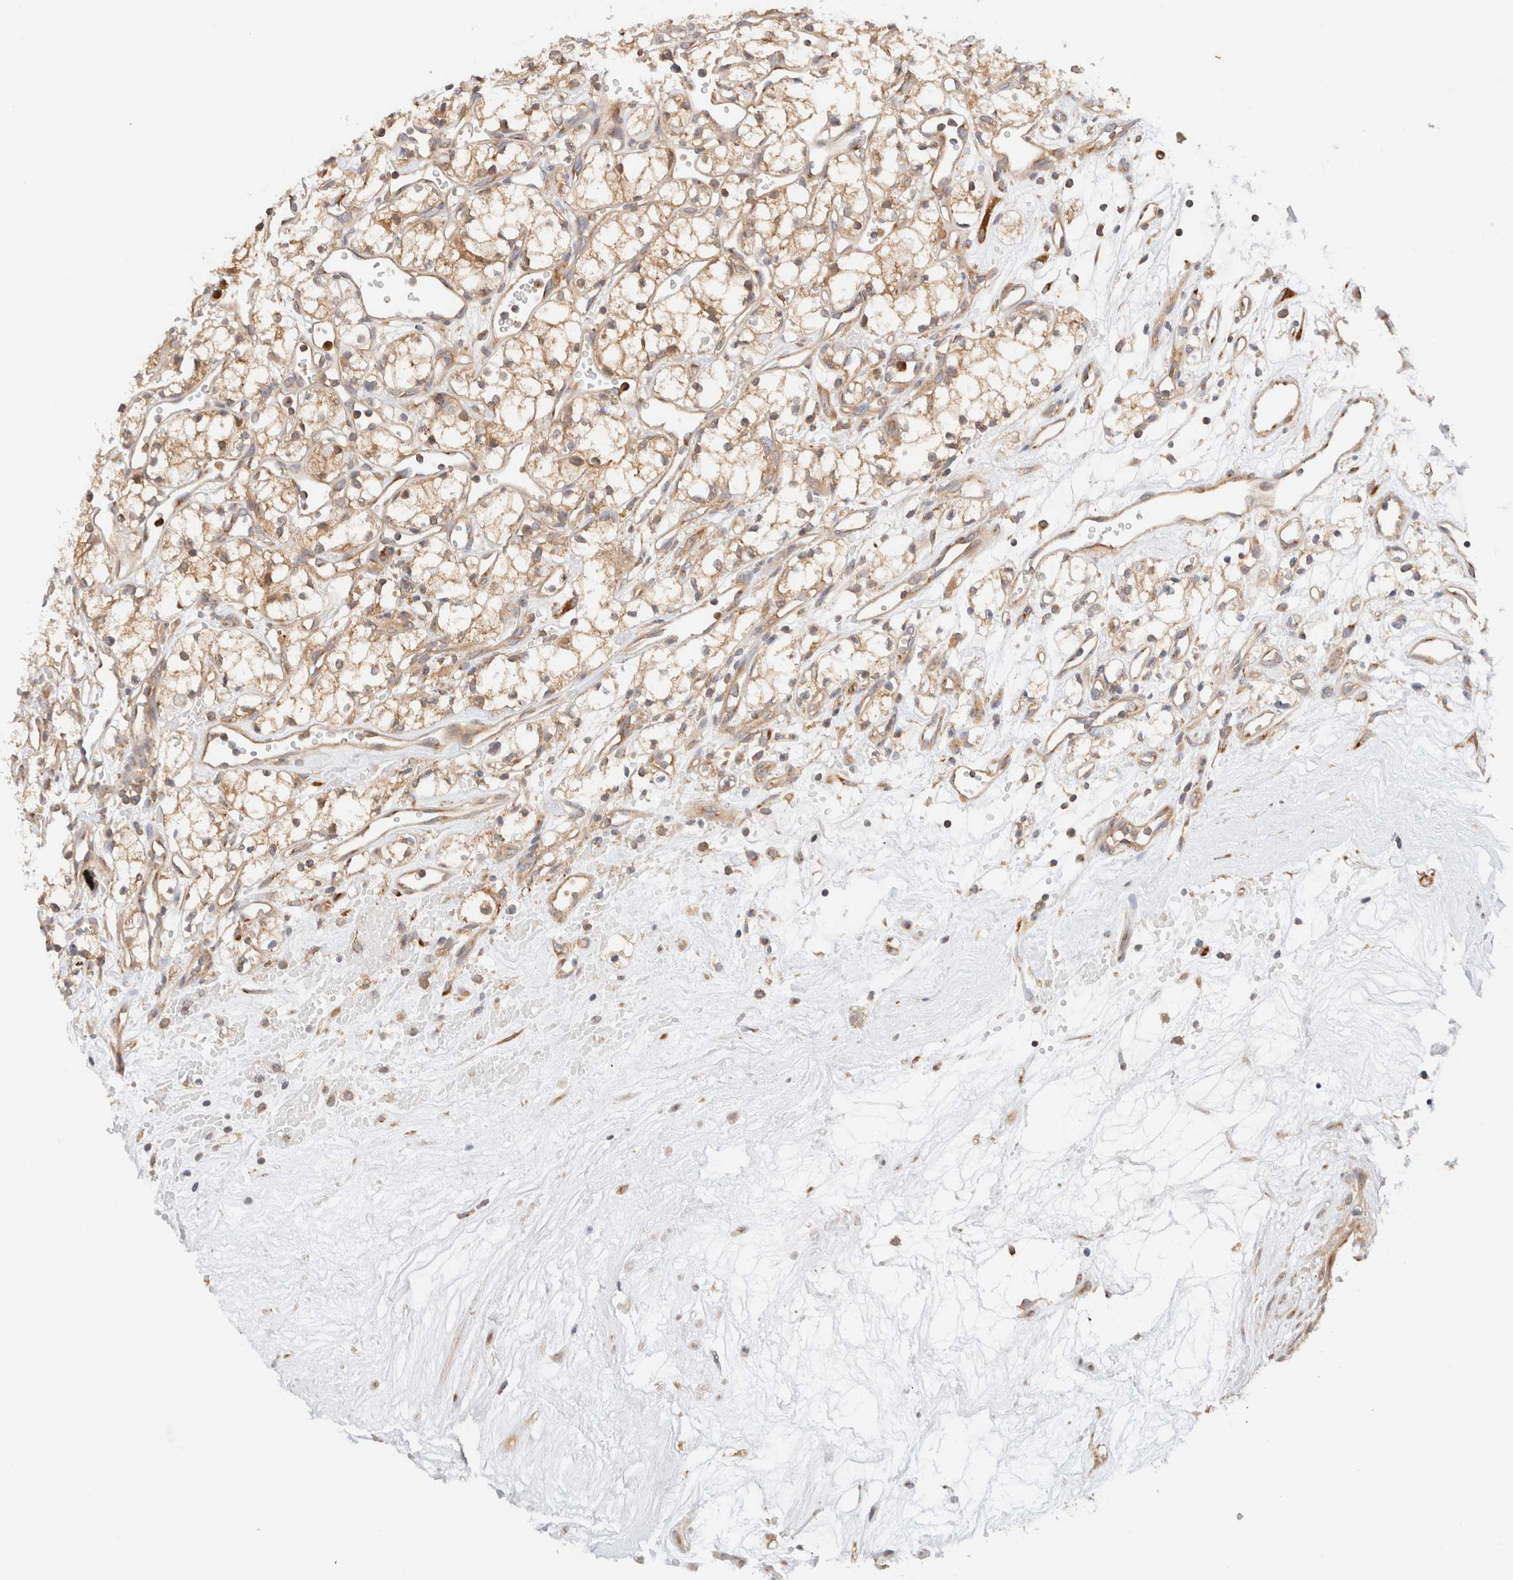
{"staining": {"intensity": "moderate", "quantity": ">75%", "location": "cytoplasmic/membranous"}, "tissue": "renal cancer", "cell_type": "Tumor cells", "image_type": "cancer", "snomed": [{"axis": "morphology", "description": "Adenocarcinoma, NOS"}, {"axis": "topography", "description": "Kidney"}], "caption": "This is an image of immunohistochemistry (IHC) staining of renal cancer (adenocarcinoma), which shows moderate positivity in the cytoplasmic/membranous of tumor cells.", "gene": "RABEP1", "patient": {"sex": "male", "age": 59}}